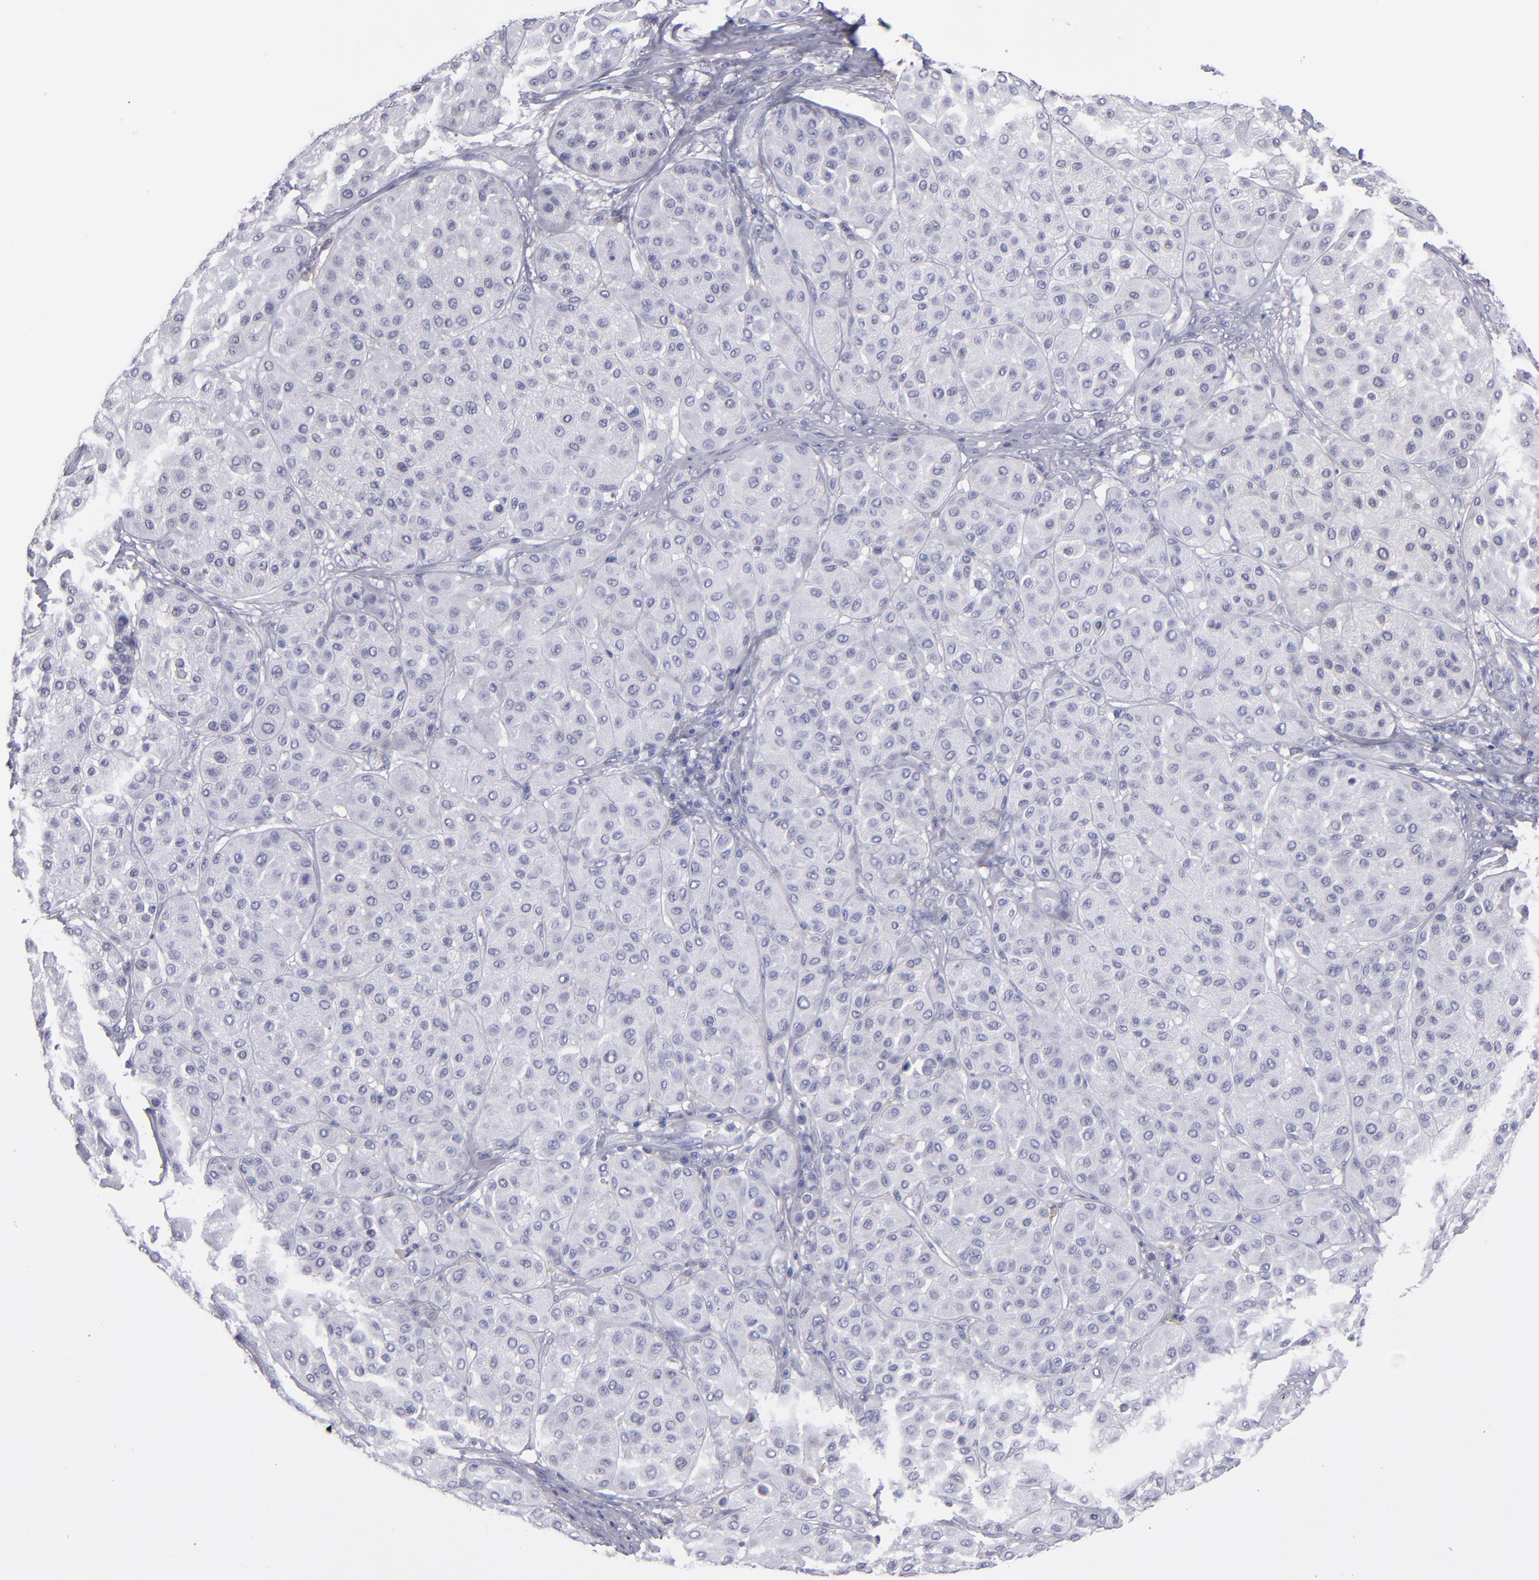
{"staining": {"intensity": "negative", "quantity": "none", "location": "none"}, "tissue": "melanoma", "cell_type": "Tumor cells", "image_type": "cancer", "snomed": [{"axis": "morphology", "description": "Normal tissue, NOS"}, {"axis": "morphology", "description": "Malignant melanoma, Metastatic site"}, {"axis": "topography", "description": "Skin"}], "caption": "The photomicrograph displays no significant positivity in tumor cells of malignant melanoma (metastatic site).", "gene": "MB", "patient": {"sex": "male", "age": 41}}